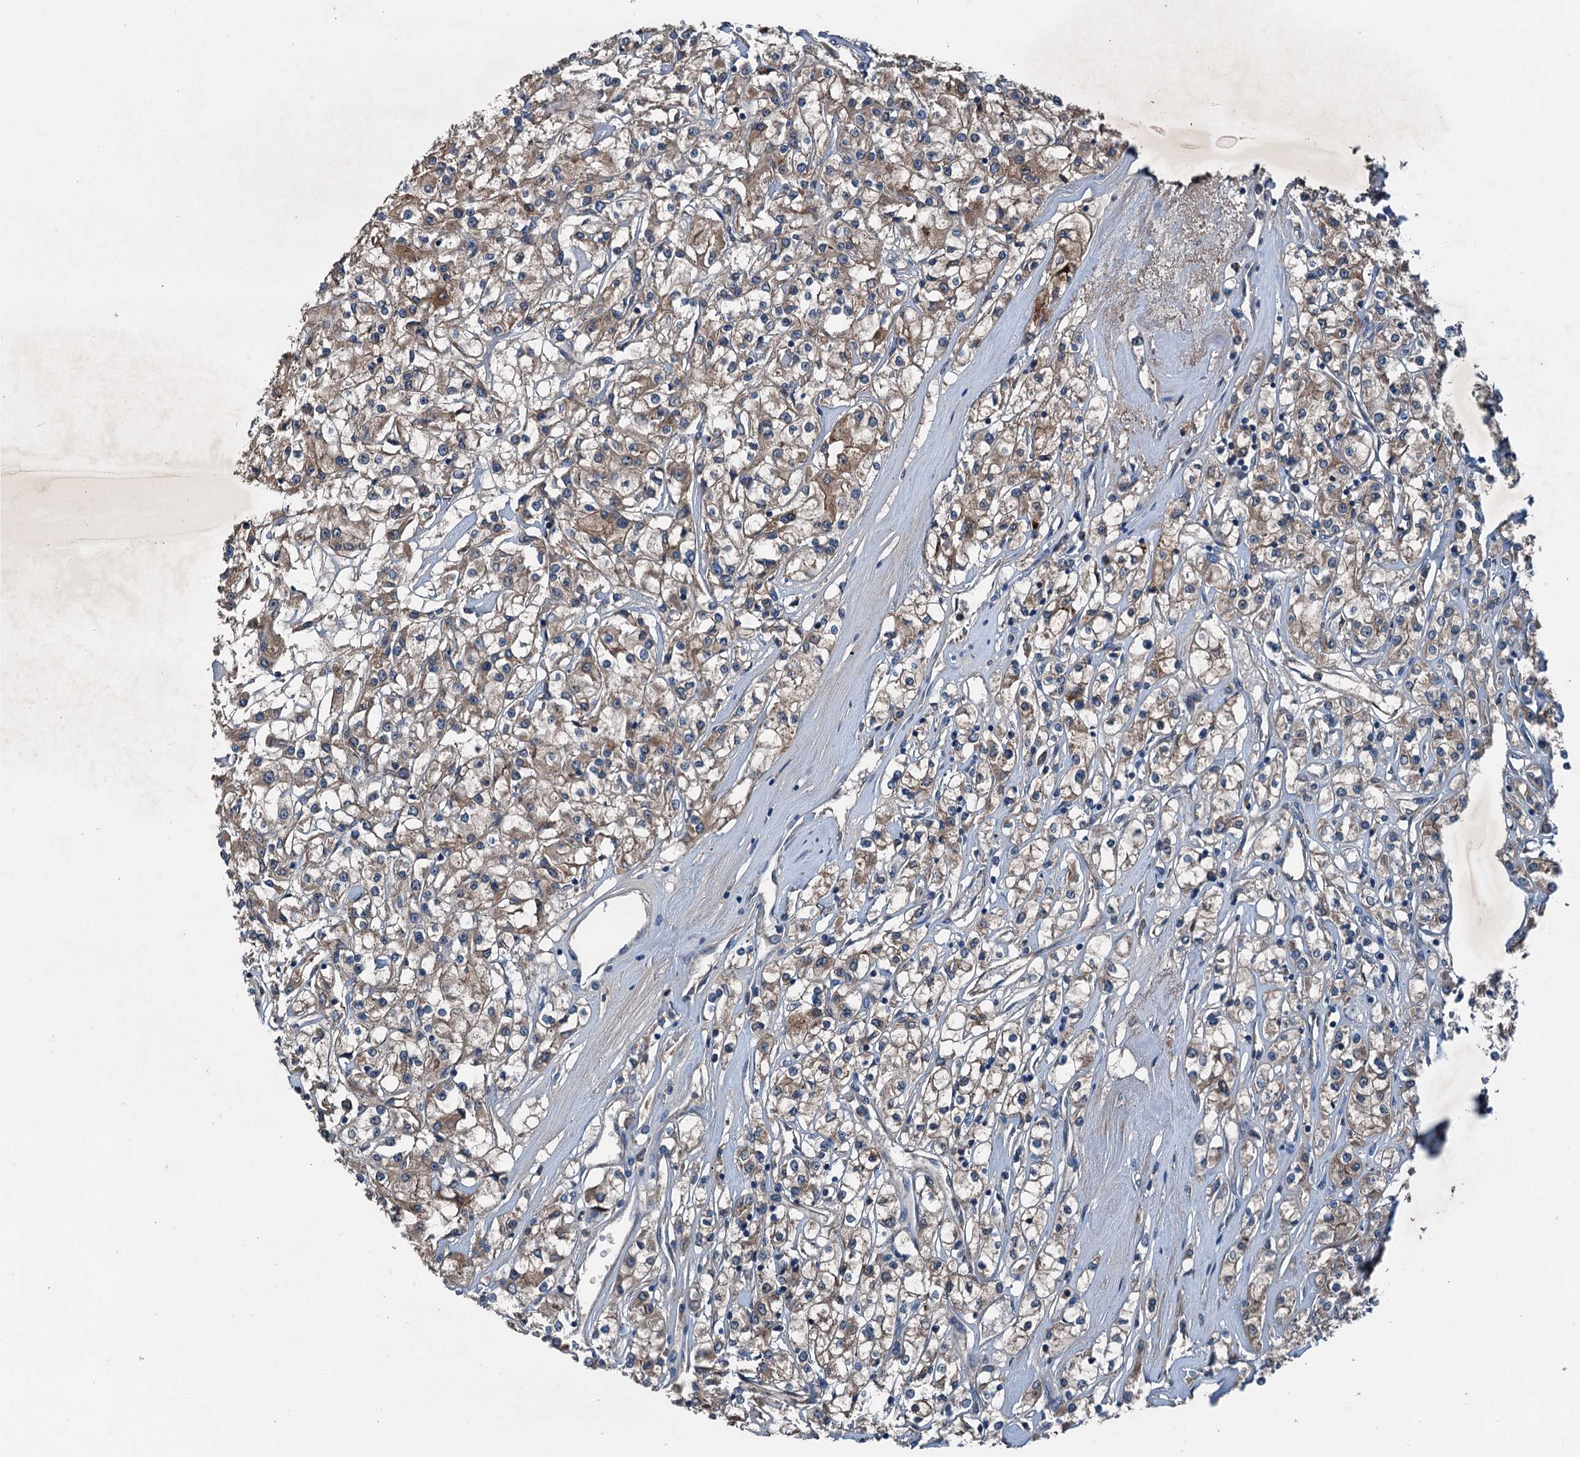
{"staining": {"intensity": "weak", "quantity": ">75%", "location": "cytoplasmic/membranous"}, "tissue": "renal cancer", "cell_type": "Tumor cells", "image_type": "cancer", "snomed": [{"axis": "morphology", "description": "Adenocarcinoma, NOS"}, {"axis": "topography", "description": "Kidney"}], "caption": "Adenocarcinoma (renal) stained for a protein (brown) shows weak cytoplasmic/membranous positive expression in about >75% of tumor cells.", "gene": "PDSS1", "patient": {"sex": "female", "age": 59}}